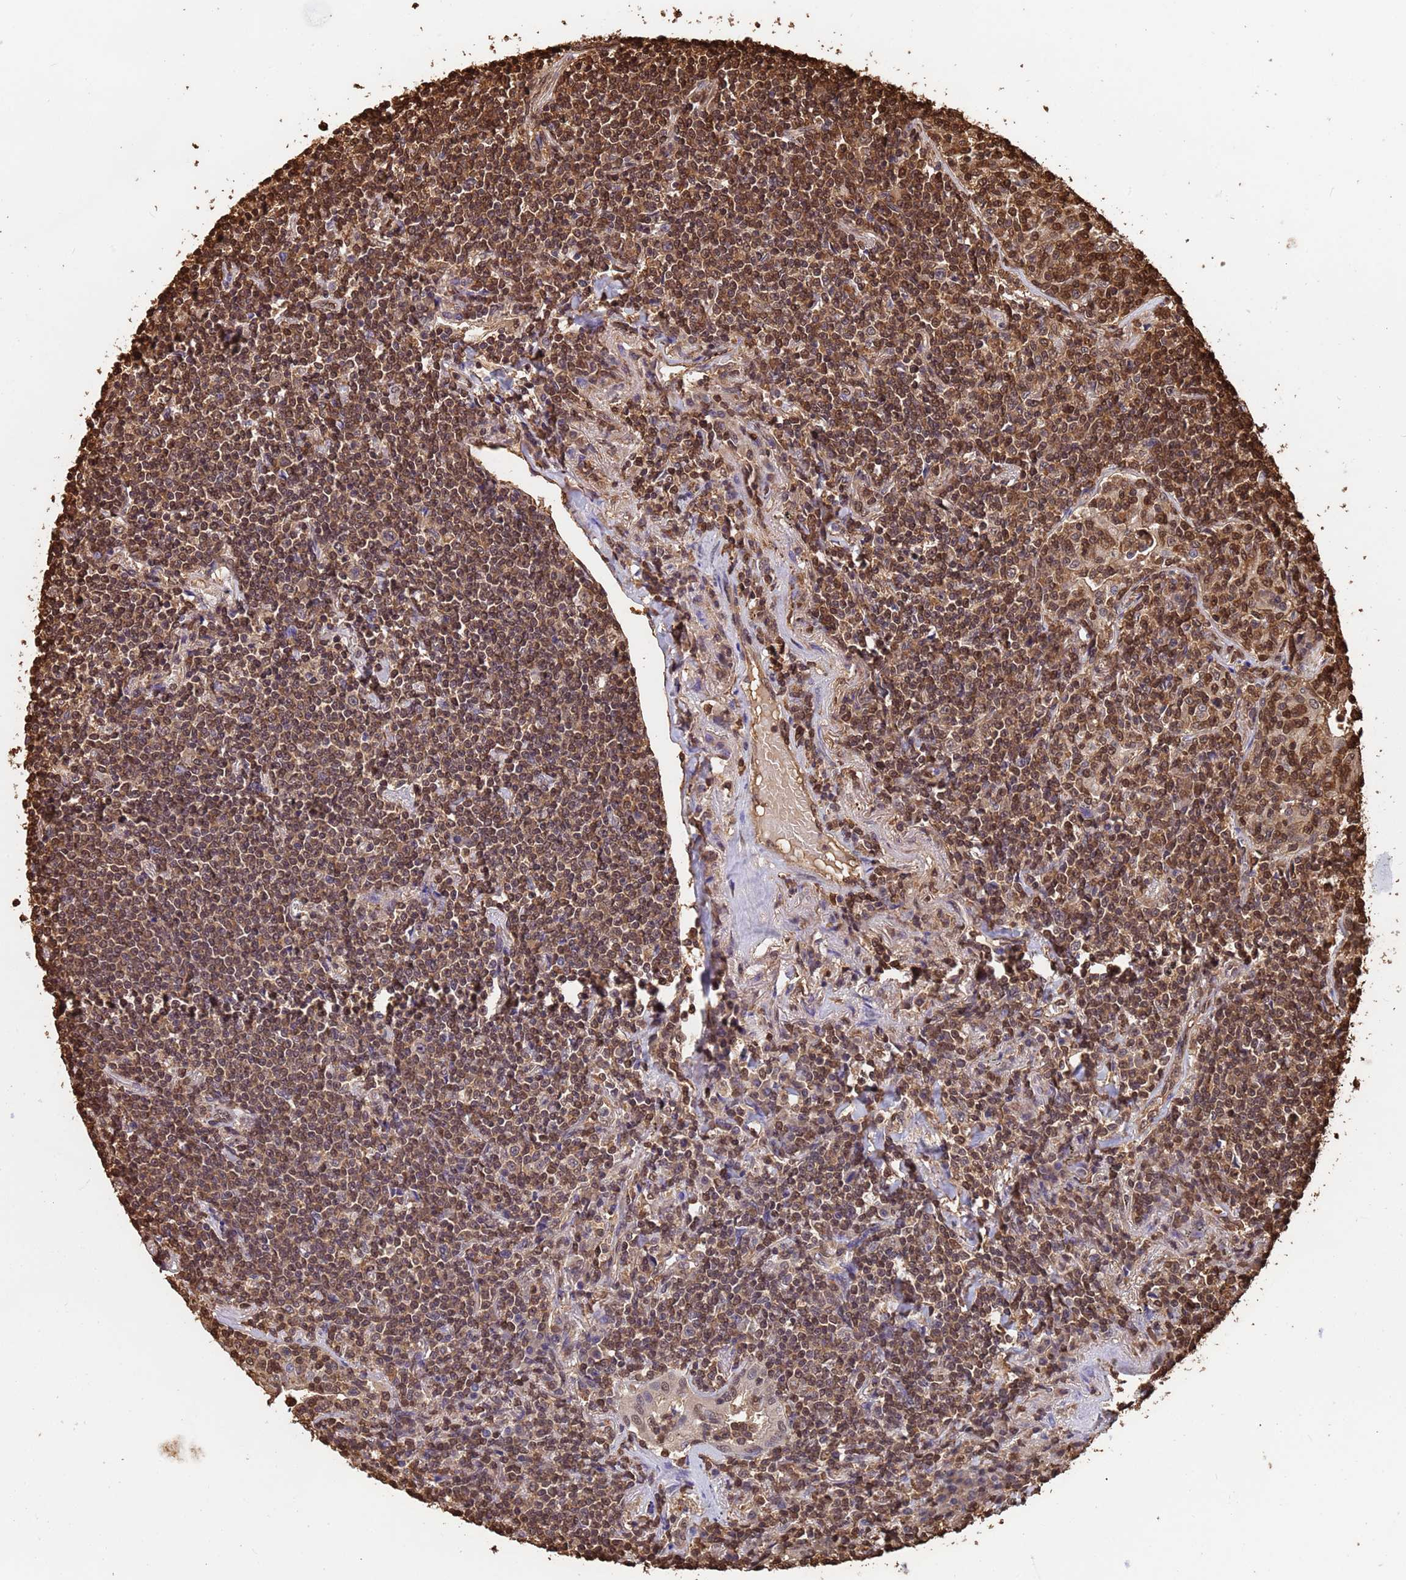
{"staining": {"intensity": "moderate", "quantity": ">75%", "location": "cytoplasmic/membranous,nuclear"}, "tissue": "lymphoma", "cell_type": "Tumor cells", "image_type": "cancer", "snomed": [{"axis": "morphology", "description": "Malignant lymphoma, non-Hodgkin's type, Low grade"}, {"axis": "topography", "description": "Lung"}], "caption": "The immunohistochemical stain labels moderate cytoplasmic/membranous and nuclear expression in tumor cells of malignant lymphoma, non-Hodgkin's type (low-grade) tissue.", "gene": "SUMO4", "patient": {"sex": "female", "age": 71}}